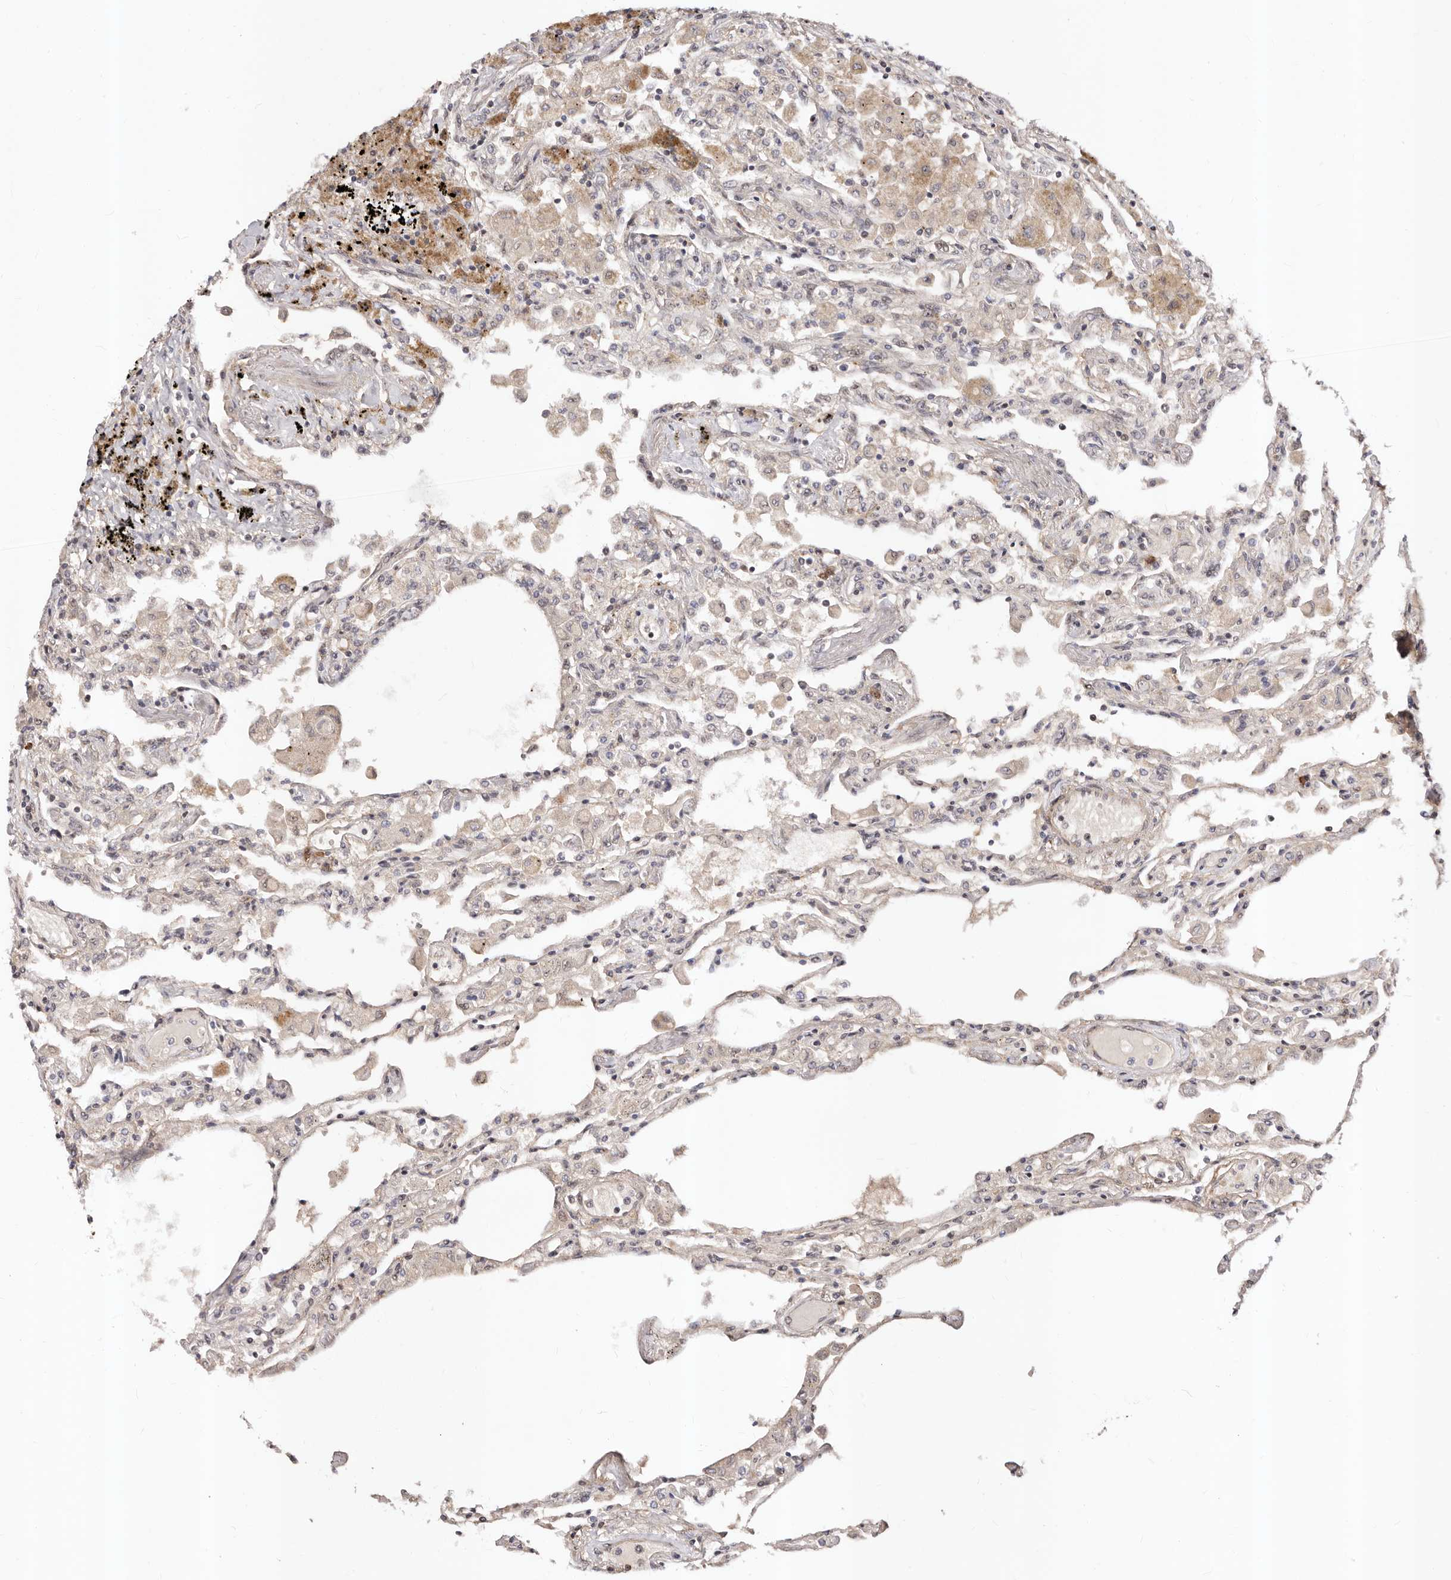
{"staining": {"intensity": "moderate", "quantity": "25%-75%", "location": "nuclear"}, "tissue": "lung", "cell_type": "Alveolar cells", "image_type": "normal", "snomed": [{"axis": "morphology", "description": "Normal tissue, NOS"}, {"axis": "topography", "description": "Bronchus"}, {"axis": "topography", "description": "Lung"}], "caption": "IHC micrograph of benign lung: lung stained using immunohistochemistry (IHC) reveals medium levels of moderate protein expression localized specifically in the nuclear of alveolar cells, appearing as a nuclear brown color.", "gene": "APOL6", "patient": {"sex": "female", "age": 49}}